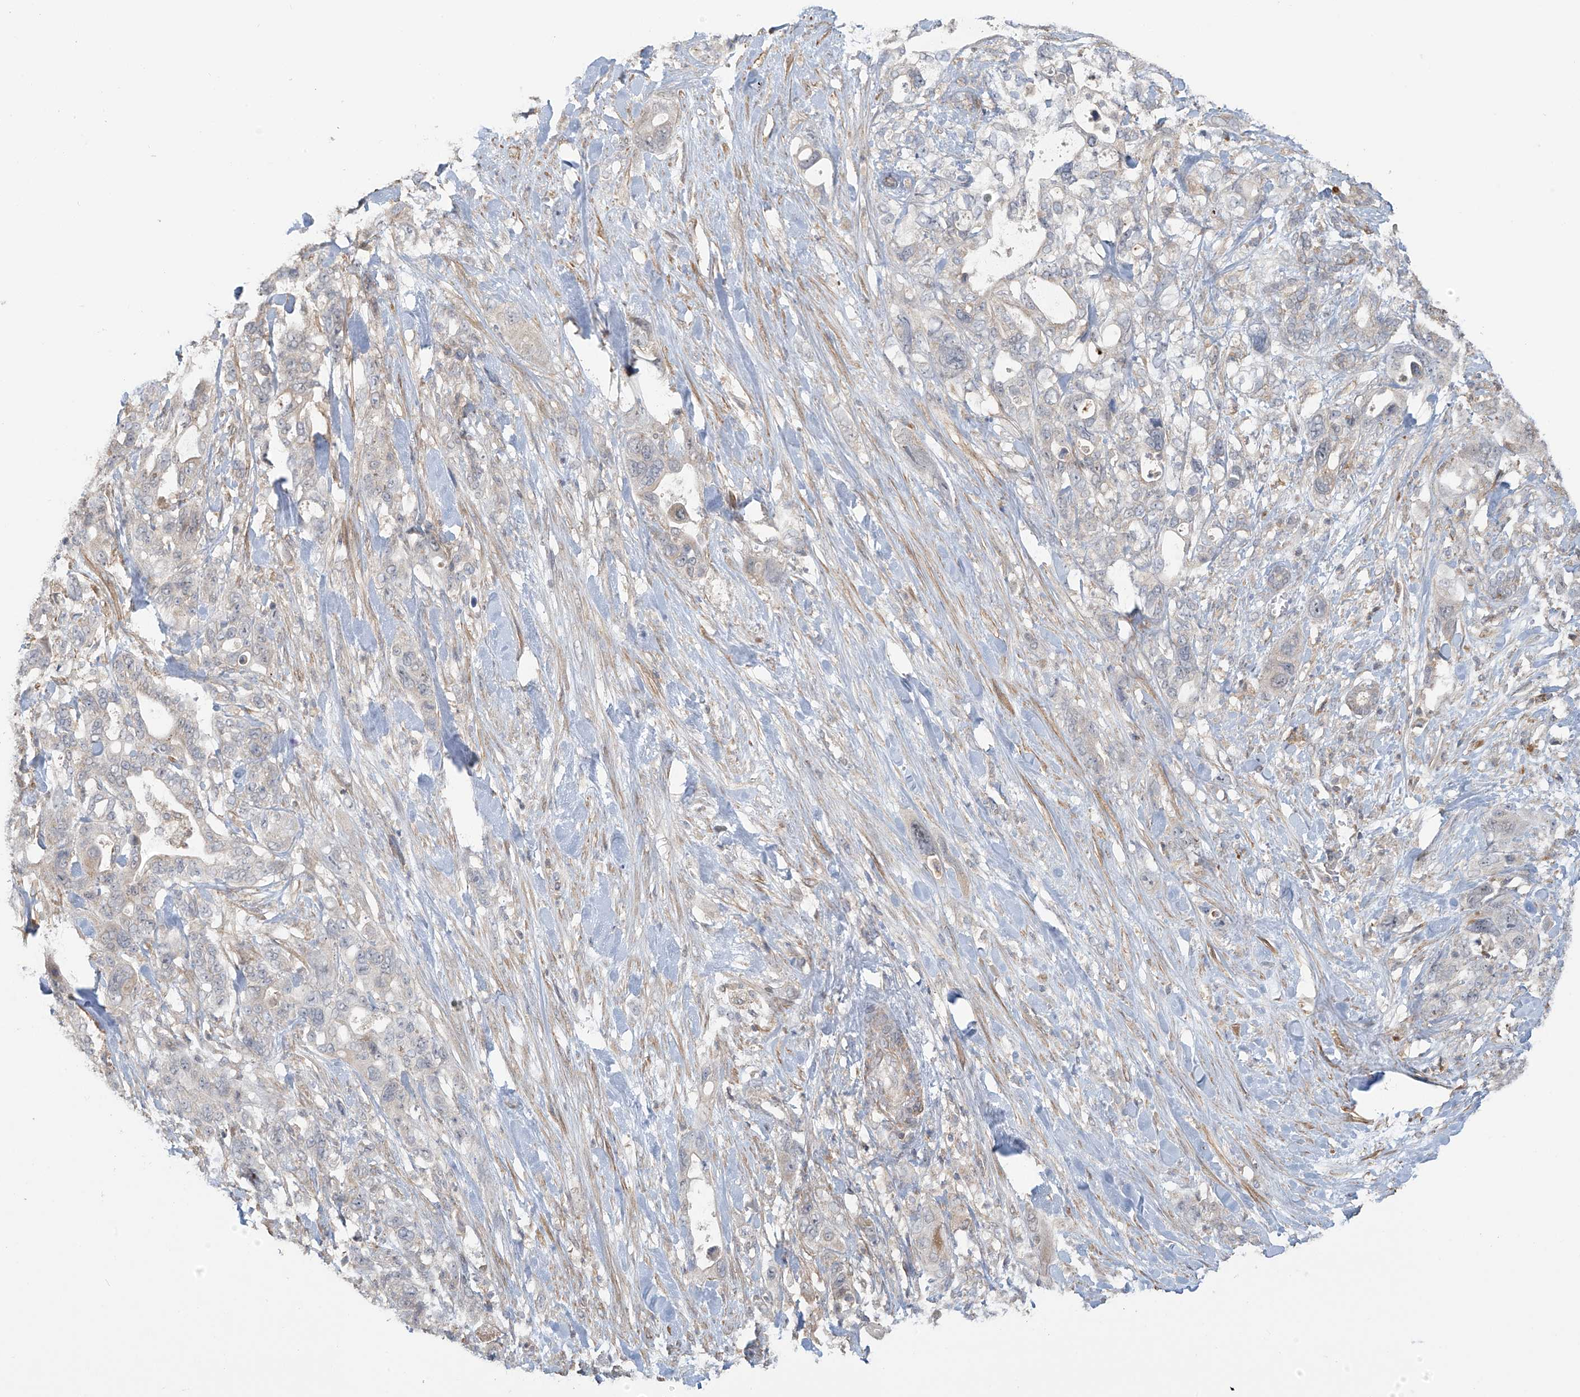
{"staining": {"intensity": "negative", "quantity": "none", "location": "none"}, "tissue": "pancreatic cancer", "cell_type": "Tumor cells", "image_type": "cancer", "snomed": [{"axis": "morphology", "description": "Adenocarcinoma, NOS"}, {"axis": "topography", "description": "Pancreas"}], "caption": "Human pancreatic cancer (adenocarcinoma) stained for a protein using immunohistochemistry exhibits no positivity in tumor cells.", "gene": "HDDC2", "patient": {"sex": "male", "age": 46}}